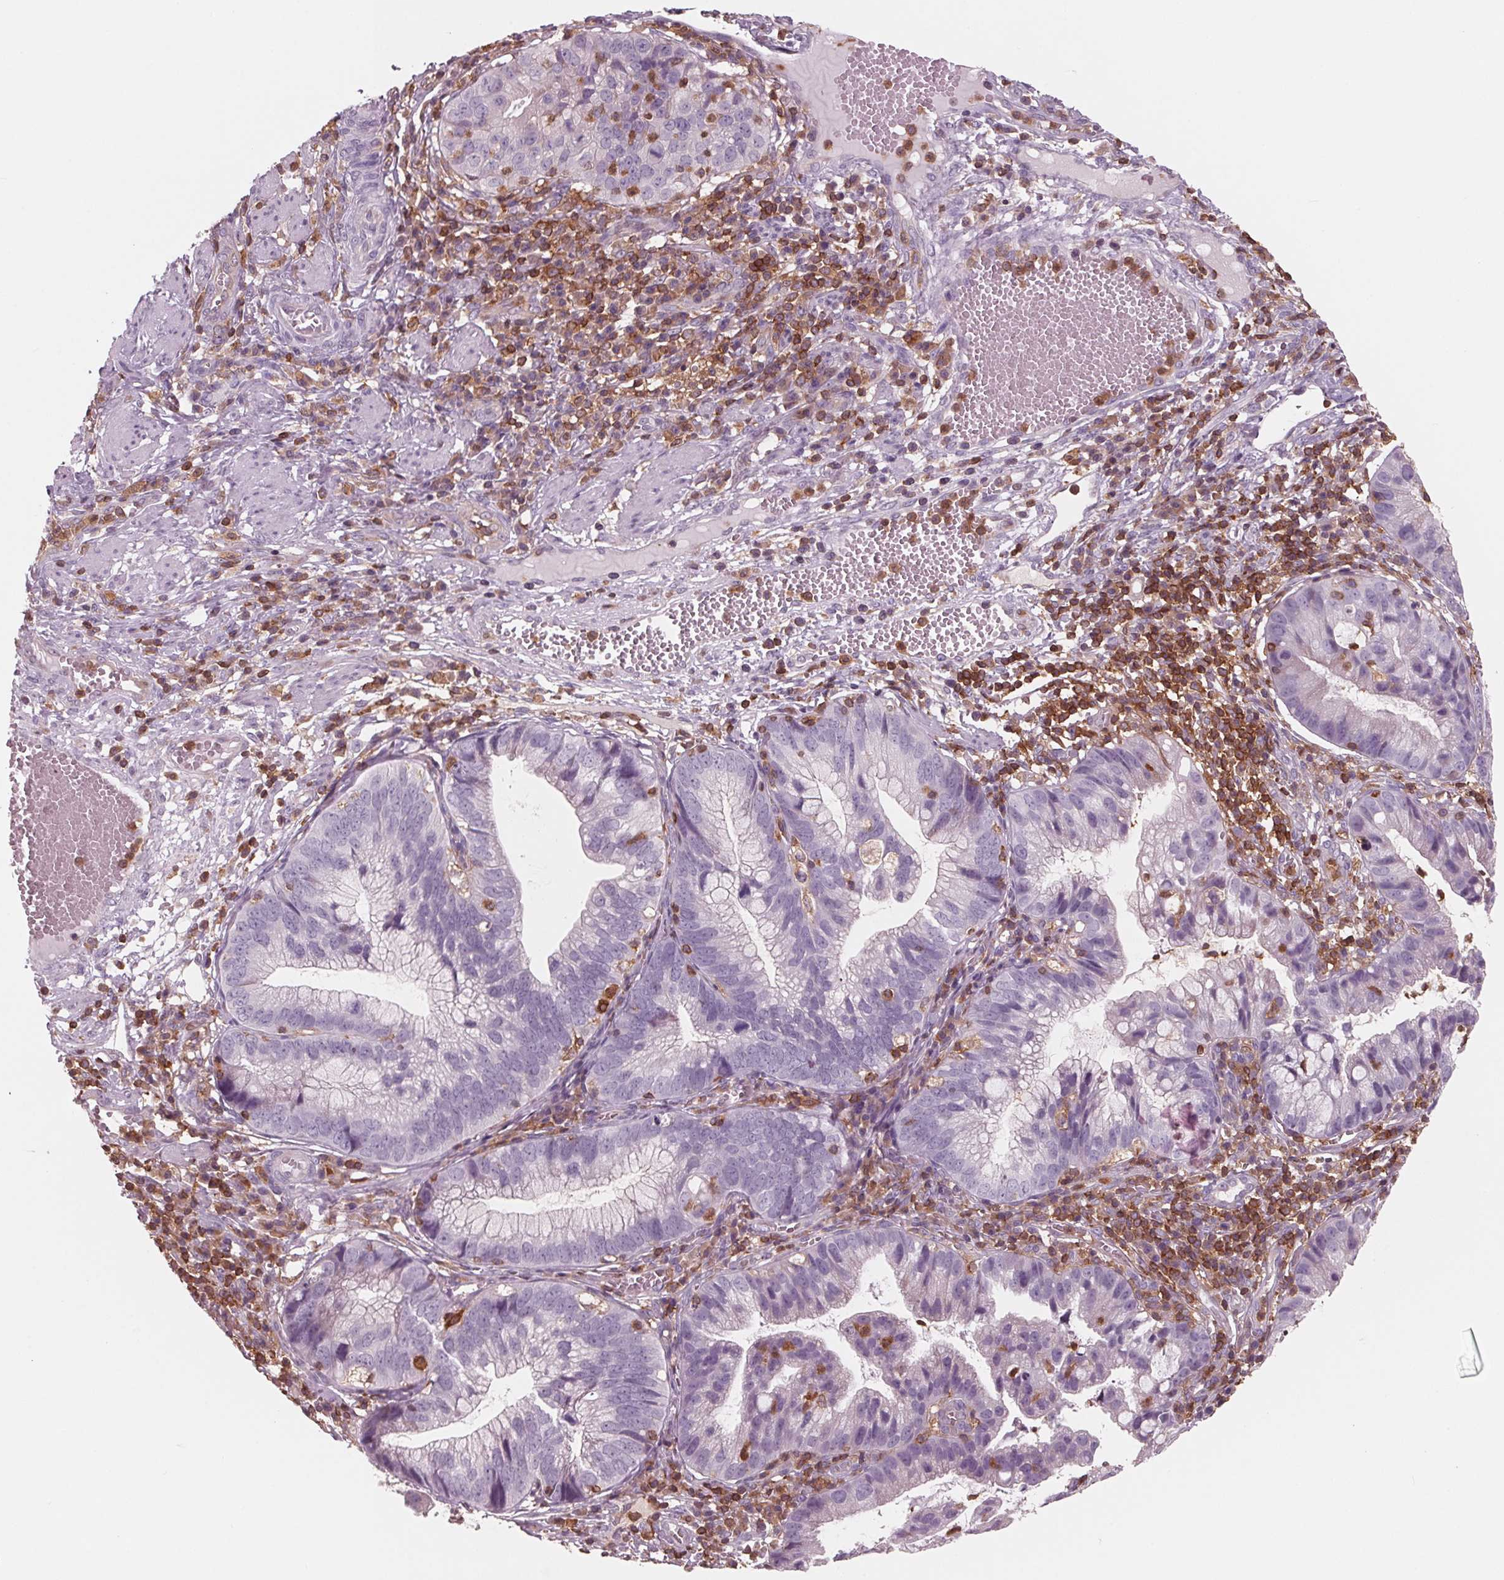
{"staining": {"intensity": "negative", "quantity": "none", "location": "none"}, "tissue": "cervical cancer", "cell_type": "Tumor cells", "image_type": "cancer", "snomed": [{"axis": "morphology", "description": "Adenocarcinoma, NOS"}, {"axis": "topography", "description": "Cervix"}], "caption": "This is an IHC image of cervical cancer (adenocarcinoma). There is no expression in tumor cells.", "gene": "ARHGAP25", "patient": {"sex": "female", "age": 34}}